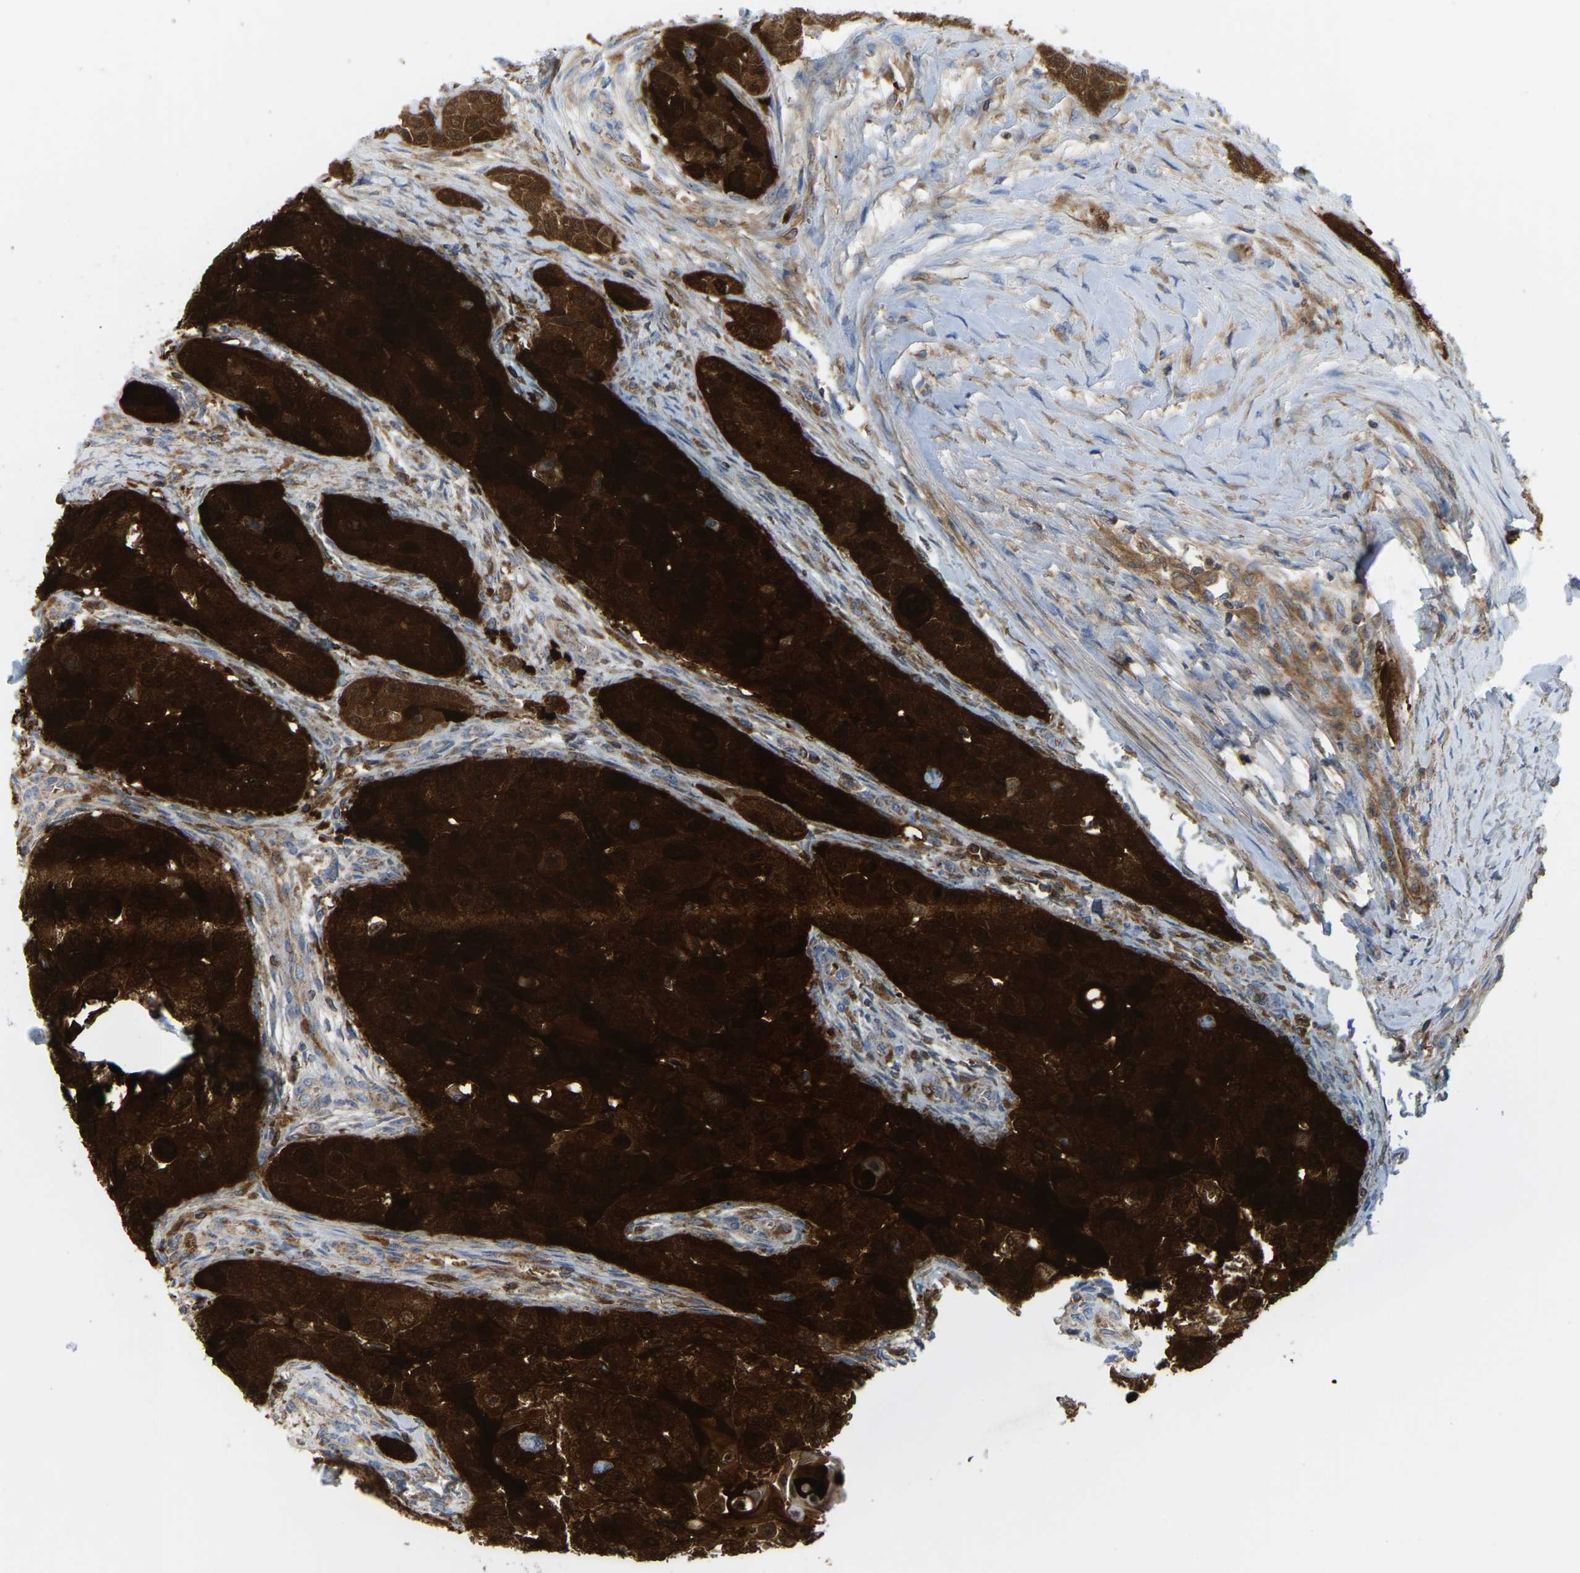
{"staining": {"intensity": "strong", "quantity": ">75%", "location": "cytoplasmic/membranous"}, "tissue": "head and neck cancer", "cell_type": "Tumor cells", "image_type": "cancer", "snomed": [{"axis": "morphology", "description": "Normal tissue, NOS"}, {"axis": "morphology", "description": "Squamous cell carcinoma, NOS"}, {"axis": "topography", "description": "Skeletal muscle"}, {"axis": "topography", "description": "Head-Neck"}], "caption": "DAB (3,3'-diaminobenzidine) immunohistochemical staining of squamous cell carcinoma (head and neck) reveals strong cytoplasmic/membranous protein staining in approximately >75% of tumor cells.", "gene": "SERPINB5", "patient": {"sex": "male", "age": 51}}